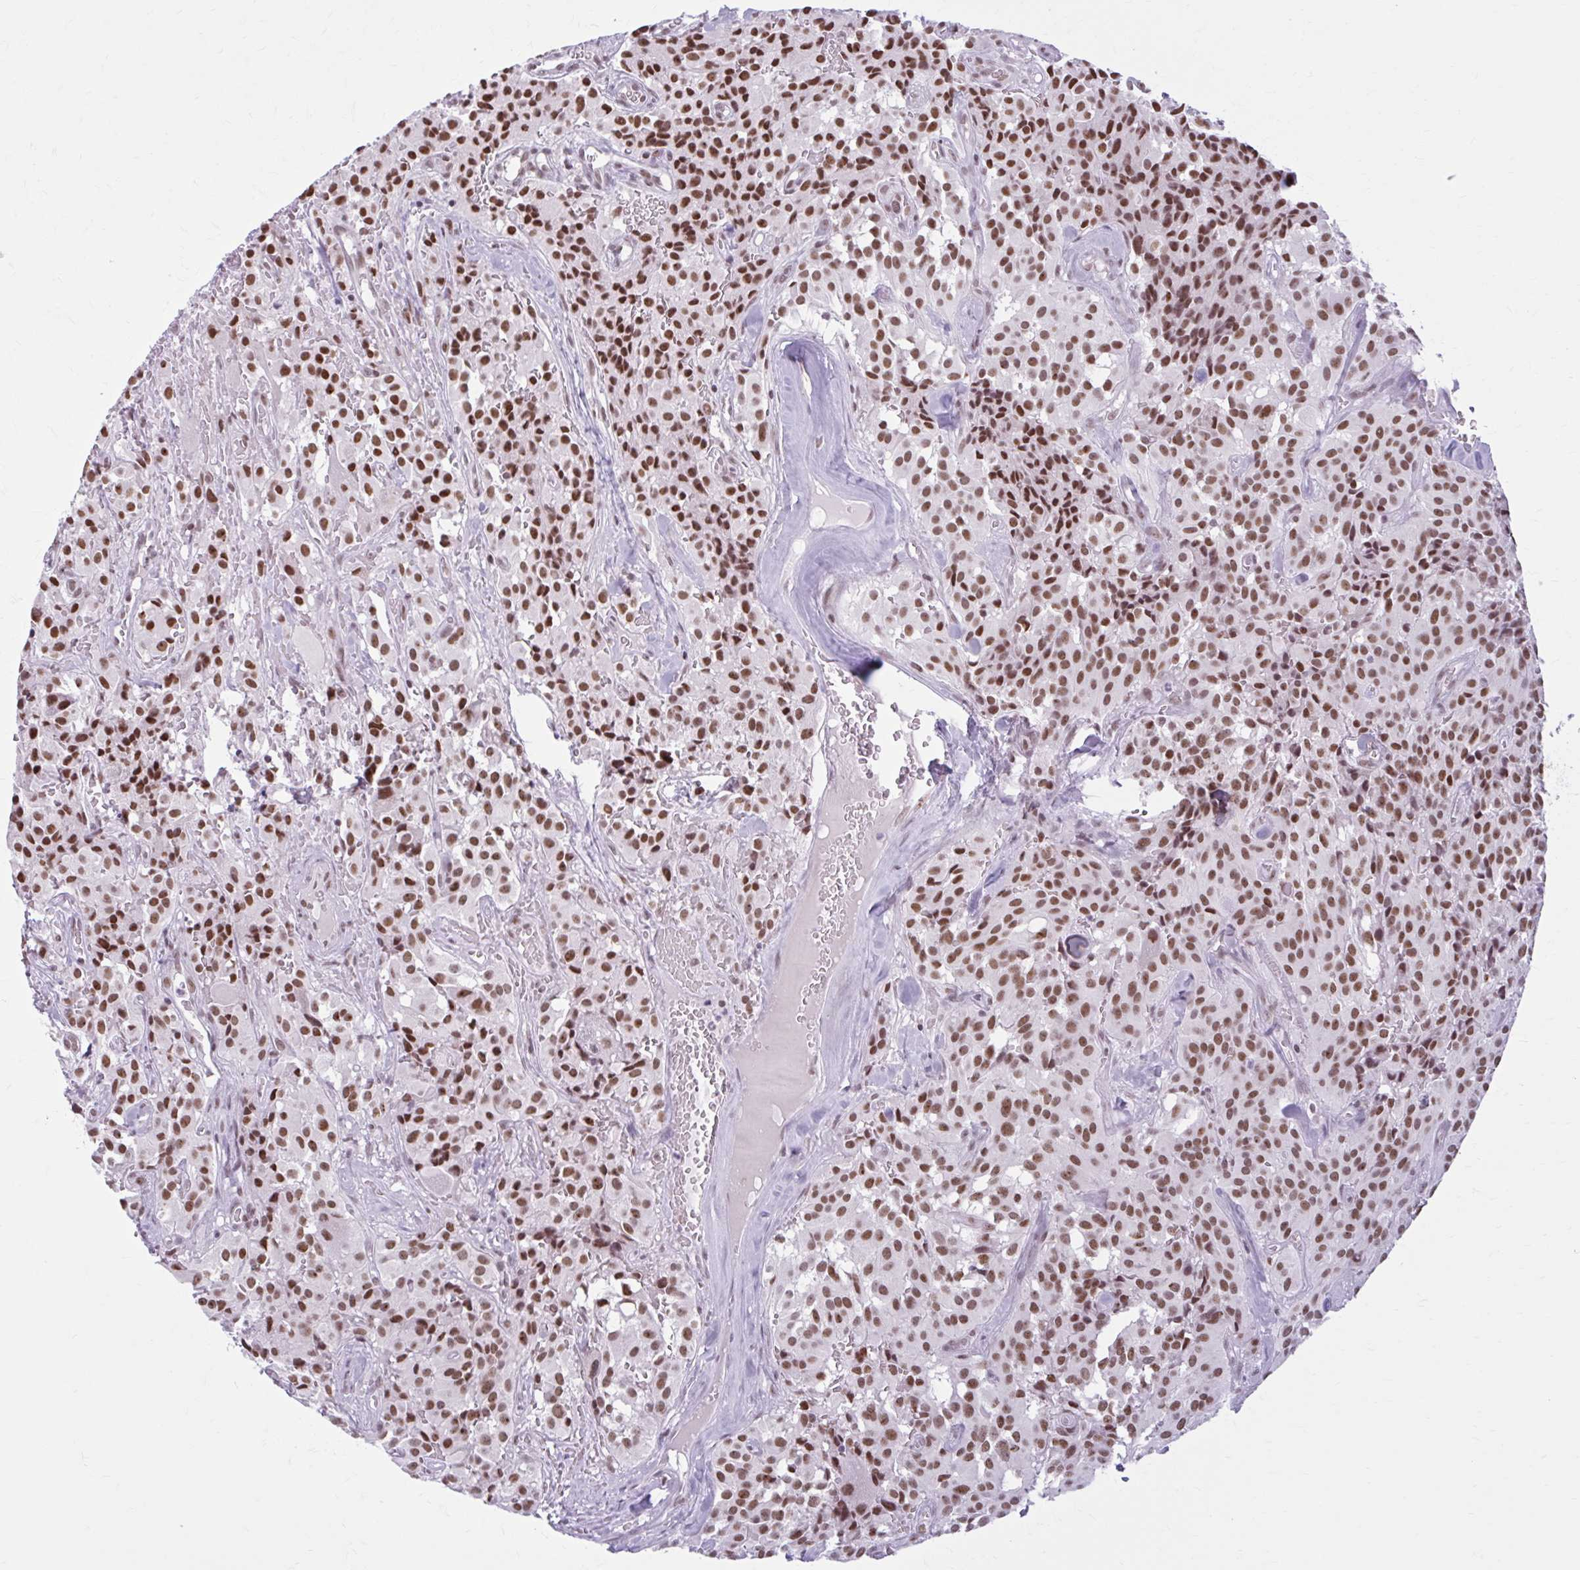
{"staining": {"intensity": "moderate", "quantity": ">75%", "location": "nuclear"}, "tissue": "glioma", "cell_type": "Tumor cells", "image_type": "cancer", "snomed": [{"axis": "morphology", "description": "Glioma, malignant, Low grade"}, {"axis": "topography", "description": "Brain"}], "caption": "This is a histology image of immunohistochemistry staining of malignant glioma (low-grade), which shows moderate staining in the nuclear of tumor cells.", "gene": "PABIR1", "patient": {"sex": "male", "age": 42}}